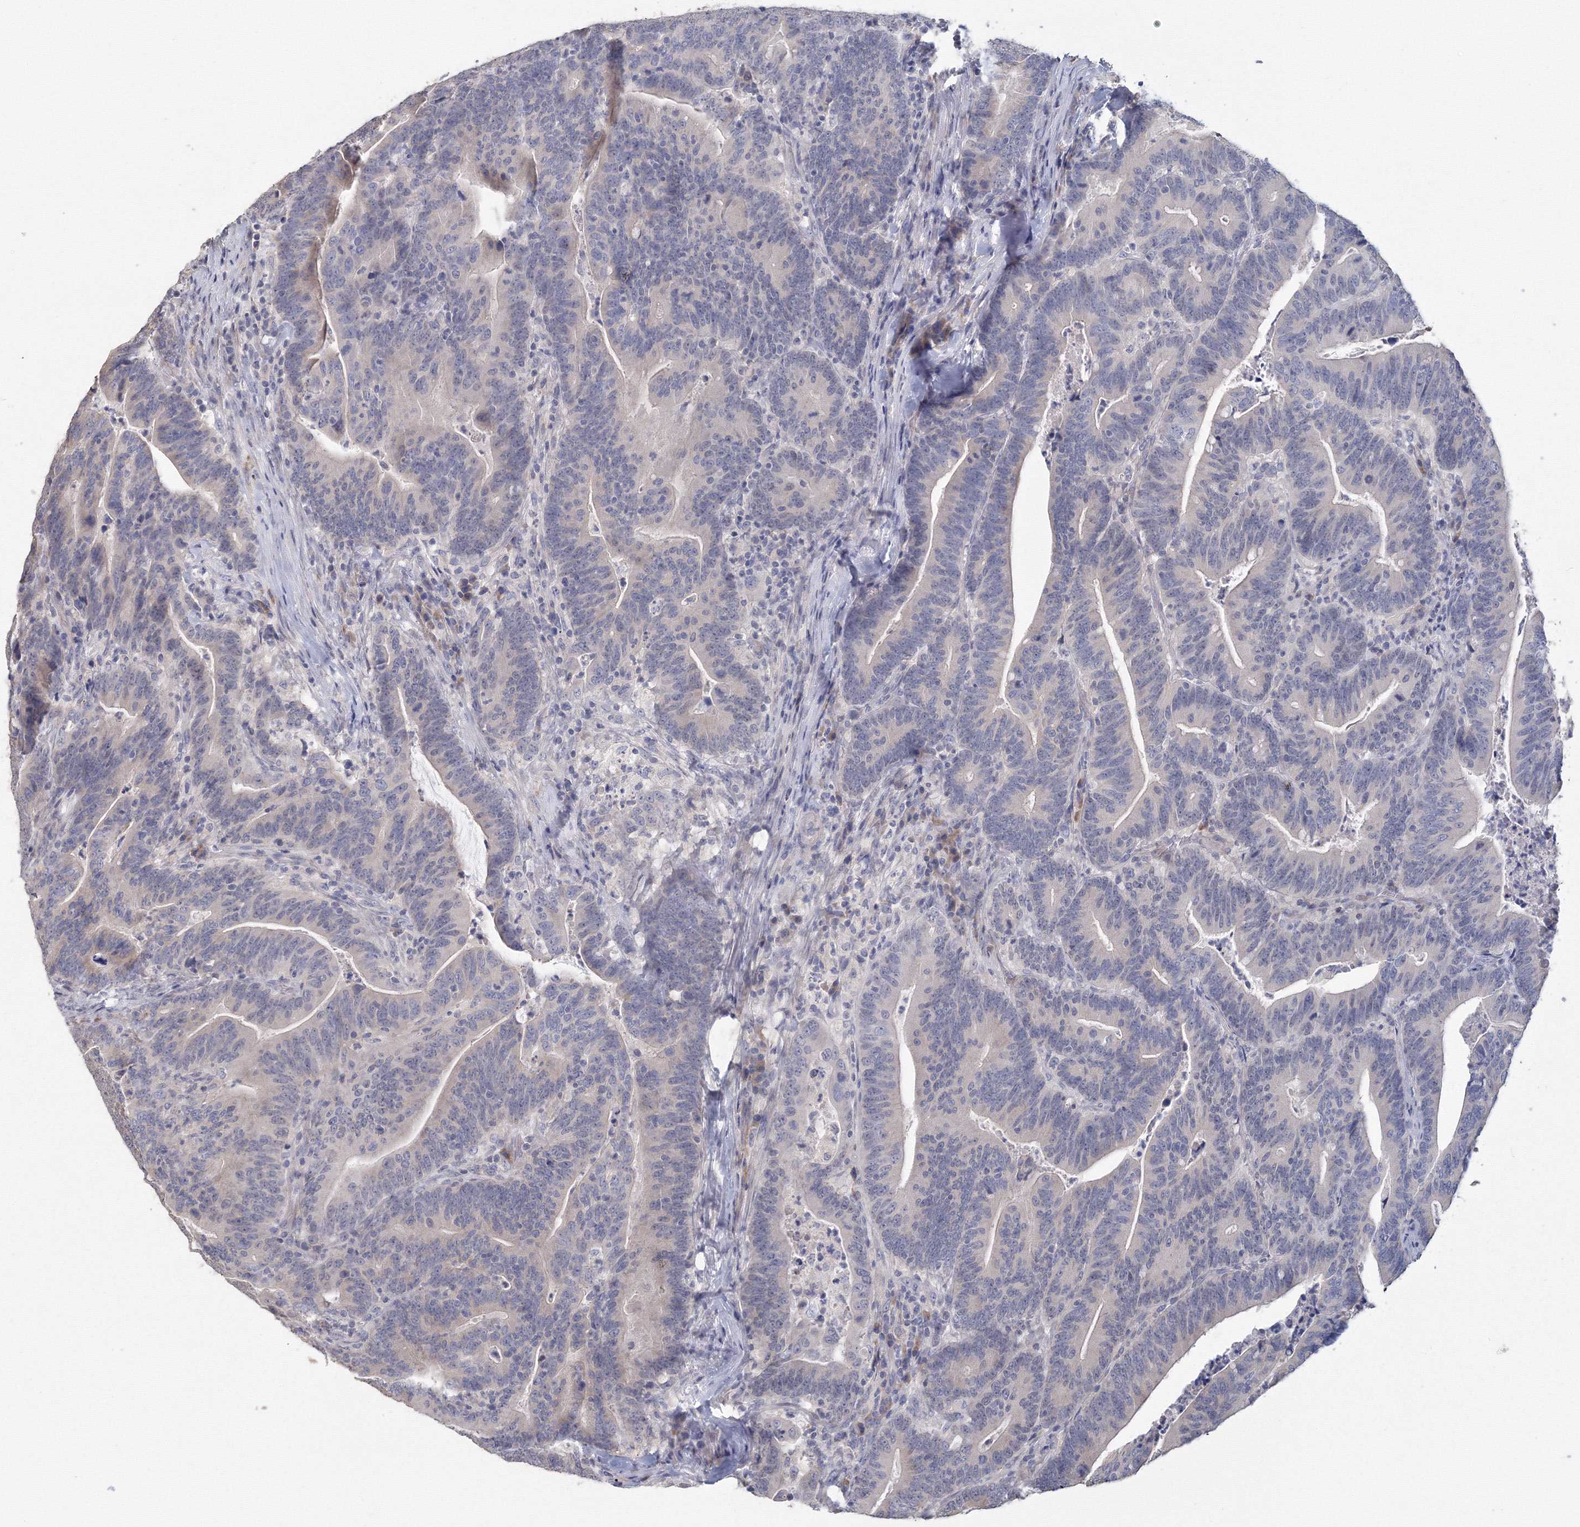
{"staining": {"intensity": "negative", "quantity": "none", "location": "none"}, "tissue": "colorectal cancer", "cell_type": "Tumor cells", "image_type": "cancer", "snomed": [{"axis": "morphology", "description": "Adenocarcinoma, NOS"}, {"axis": "topography", "description": "Colon"}], "caption": "Photomicrograph shows no significant protein positivity in tumor cells of colorectal cancer. Brightfield microscopy of immunohistochemistry (IHC) stained with DAB (brown) and hematoxylin (blue), captured at high magnification.", "gene": "TACC2", "patient": {"sex": "female", "age": 67}}